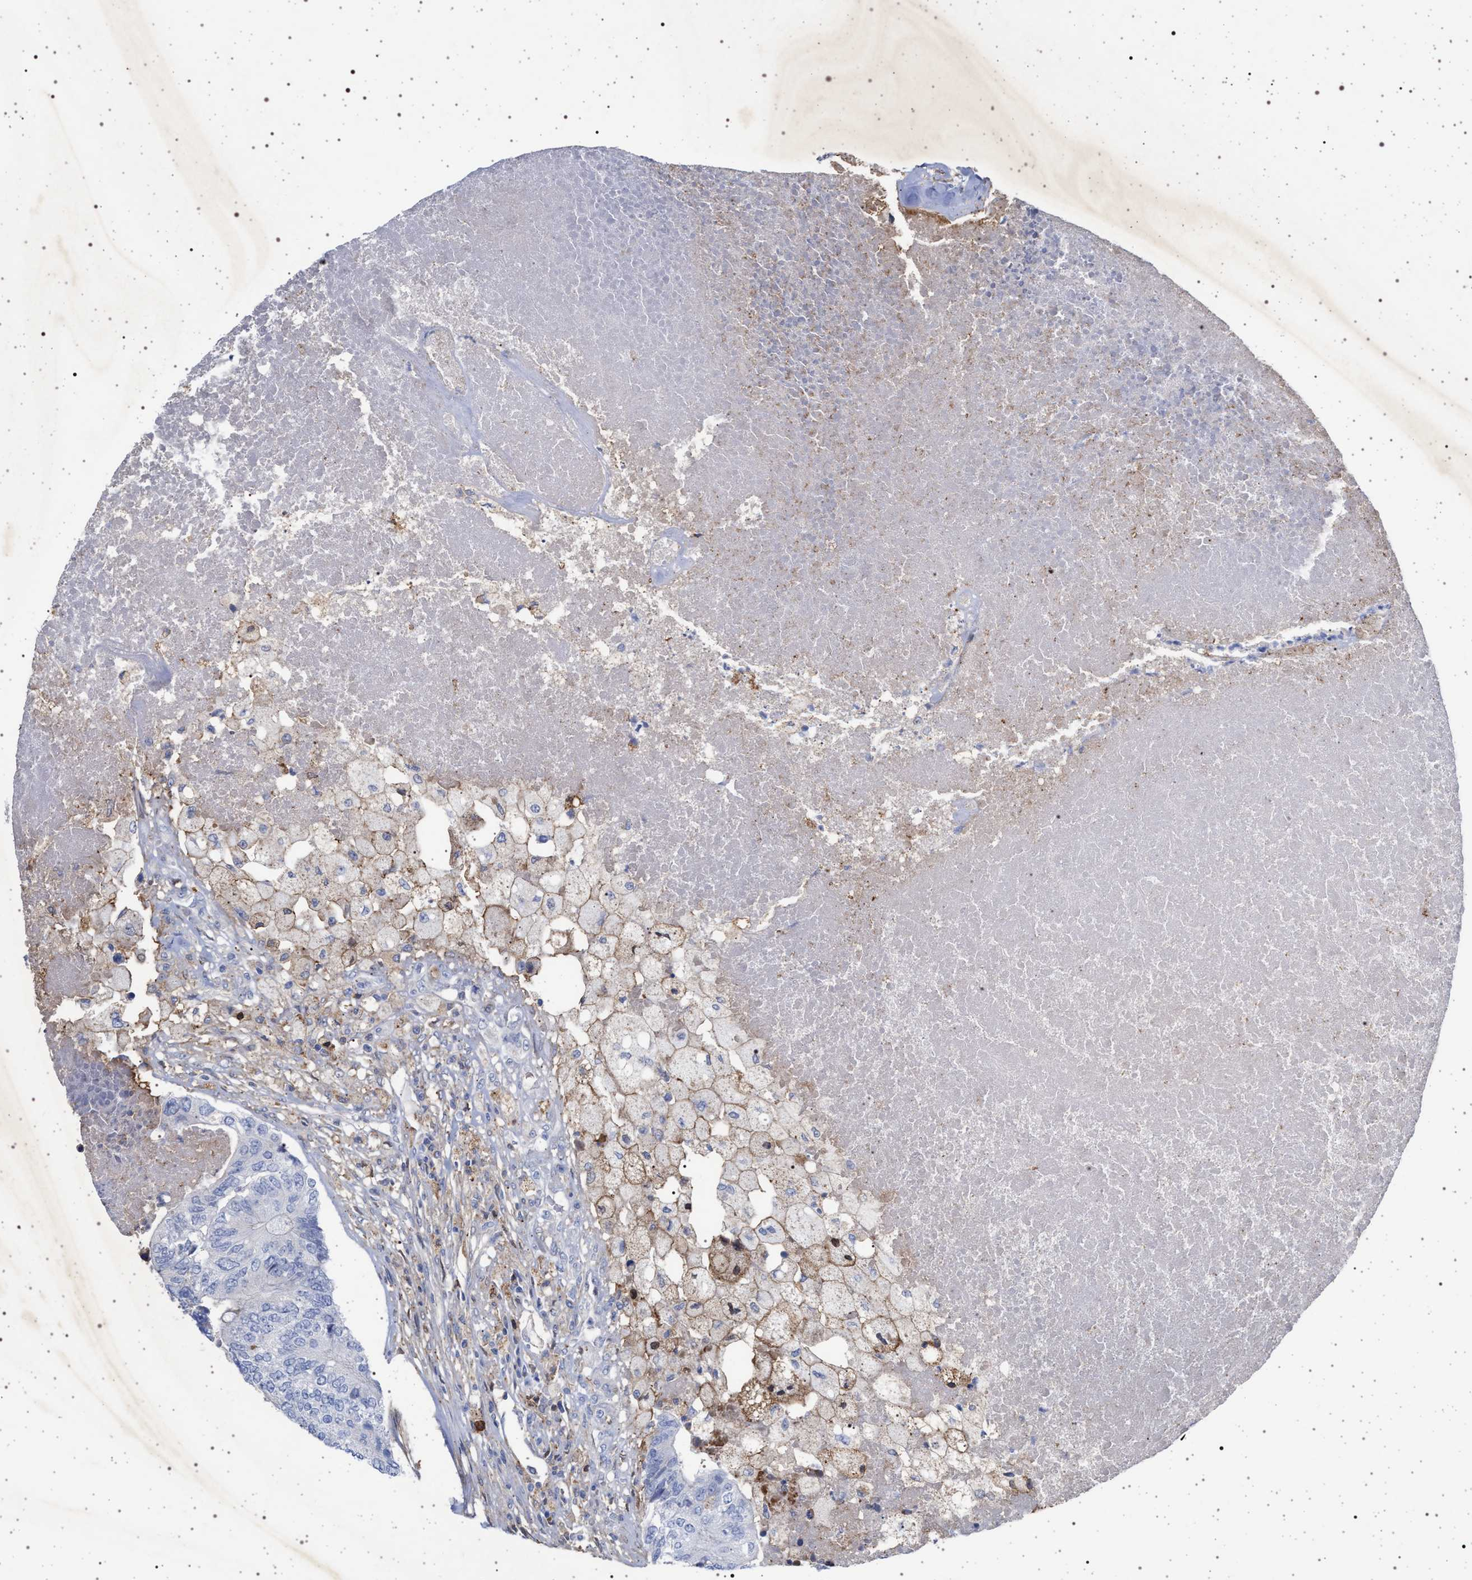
{"staining": {"intensity": "negative", "quantity": "none", "location": "none"}, "tissue": "colorectal cancer", "cell_type": "Tumor cells", "image_type": "cancer", "snomed": [{"axis": "morphology", "description": "Adenocarcinoma, NOS"}, {"axis": "topography", "description": "Colon"}], "caption": "Photomicrograph shows no protein staining in tumor cells of colorectal cancer (adenocarcinoma) tissue.", "gene": "PLG", "patient": {"sex": "female", "age": 67}}